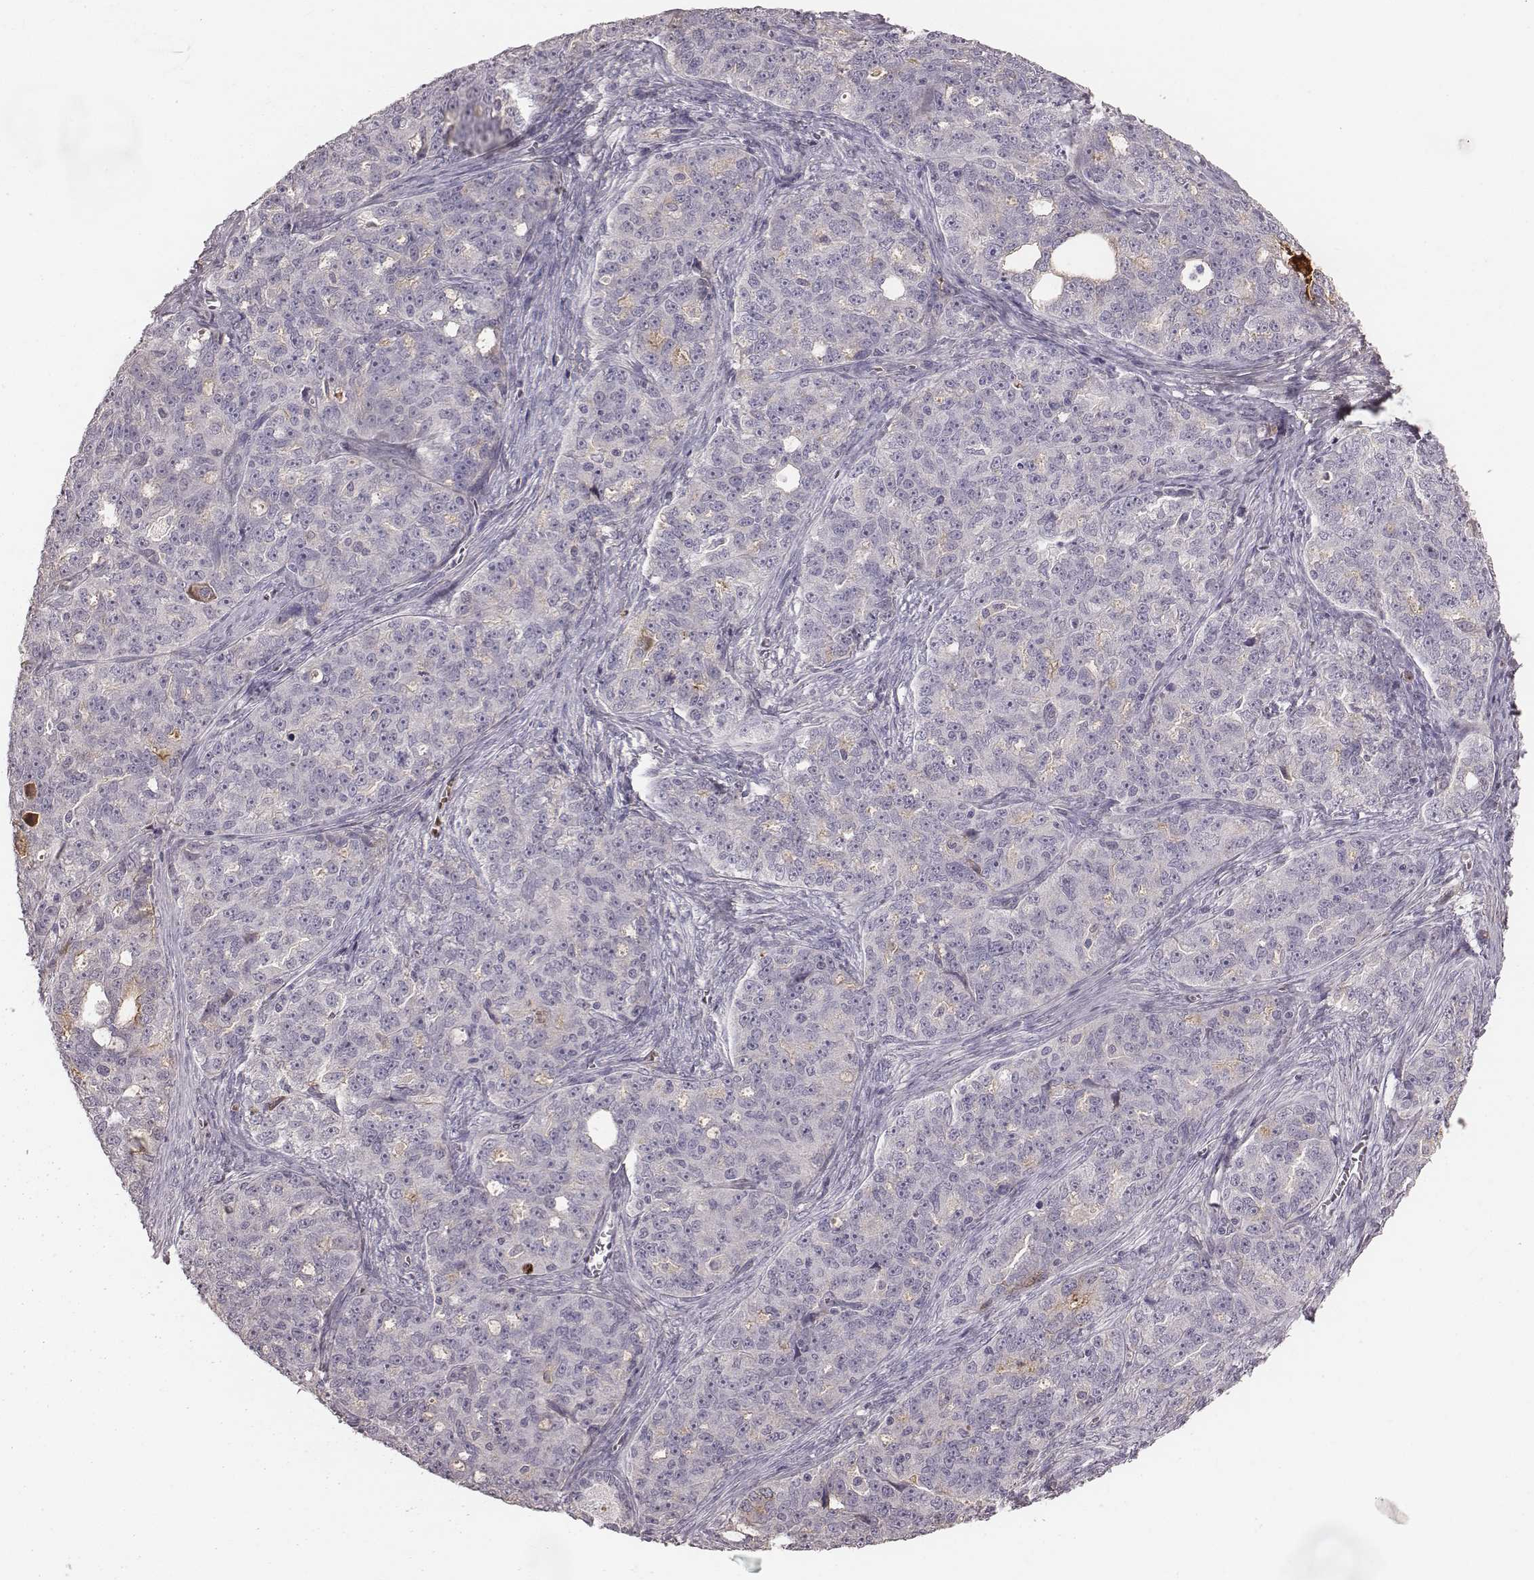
{"staining": {"intensity": "negative", "quantity": "none", "location": "none"}, "tissue": "ovarian cancer", "cell_type": "Tumor cells", "image_type": "cancer", "snomed": [{"axis": "morphology", "description": "Cystadenocarcinoma, serous, NOS"}, {"axis": "topography", "description": "Ovary"}], "caption": "Tumor cells show no significant staining in serous cystadenocarcinoma (ovarian).", "gene": "CFTR", "patient": {"sex": "female", "age": 51}}